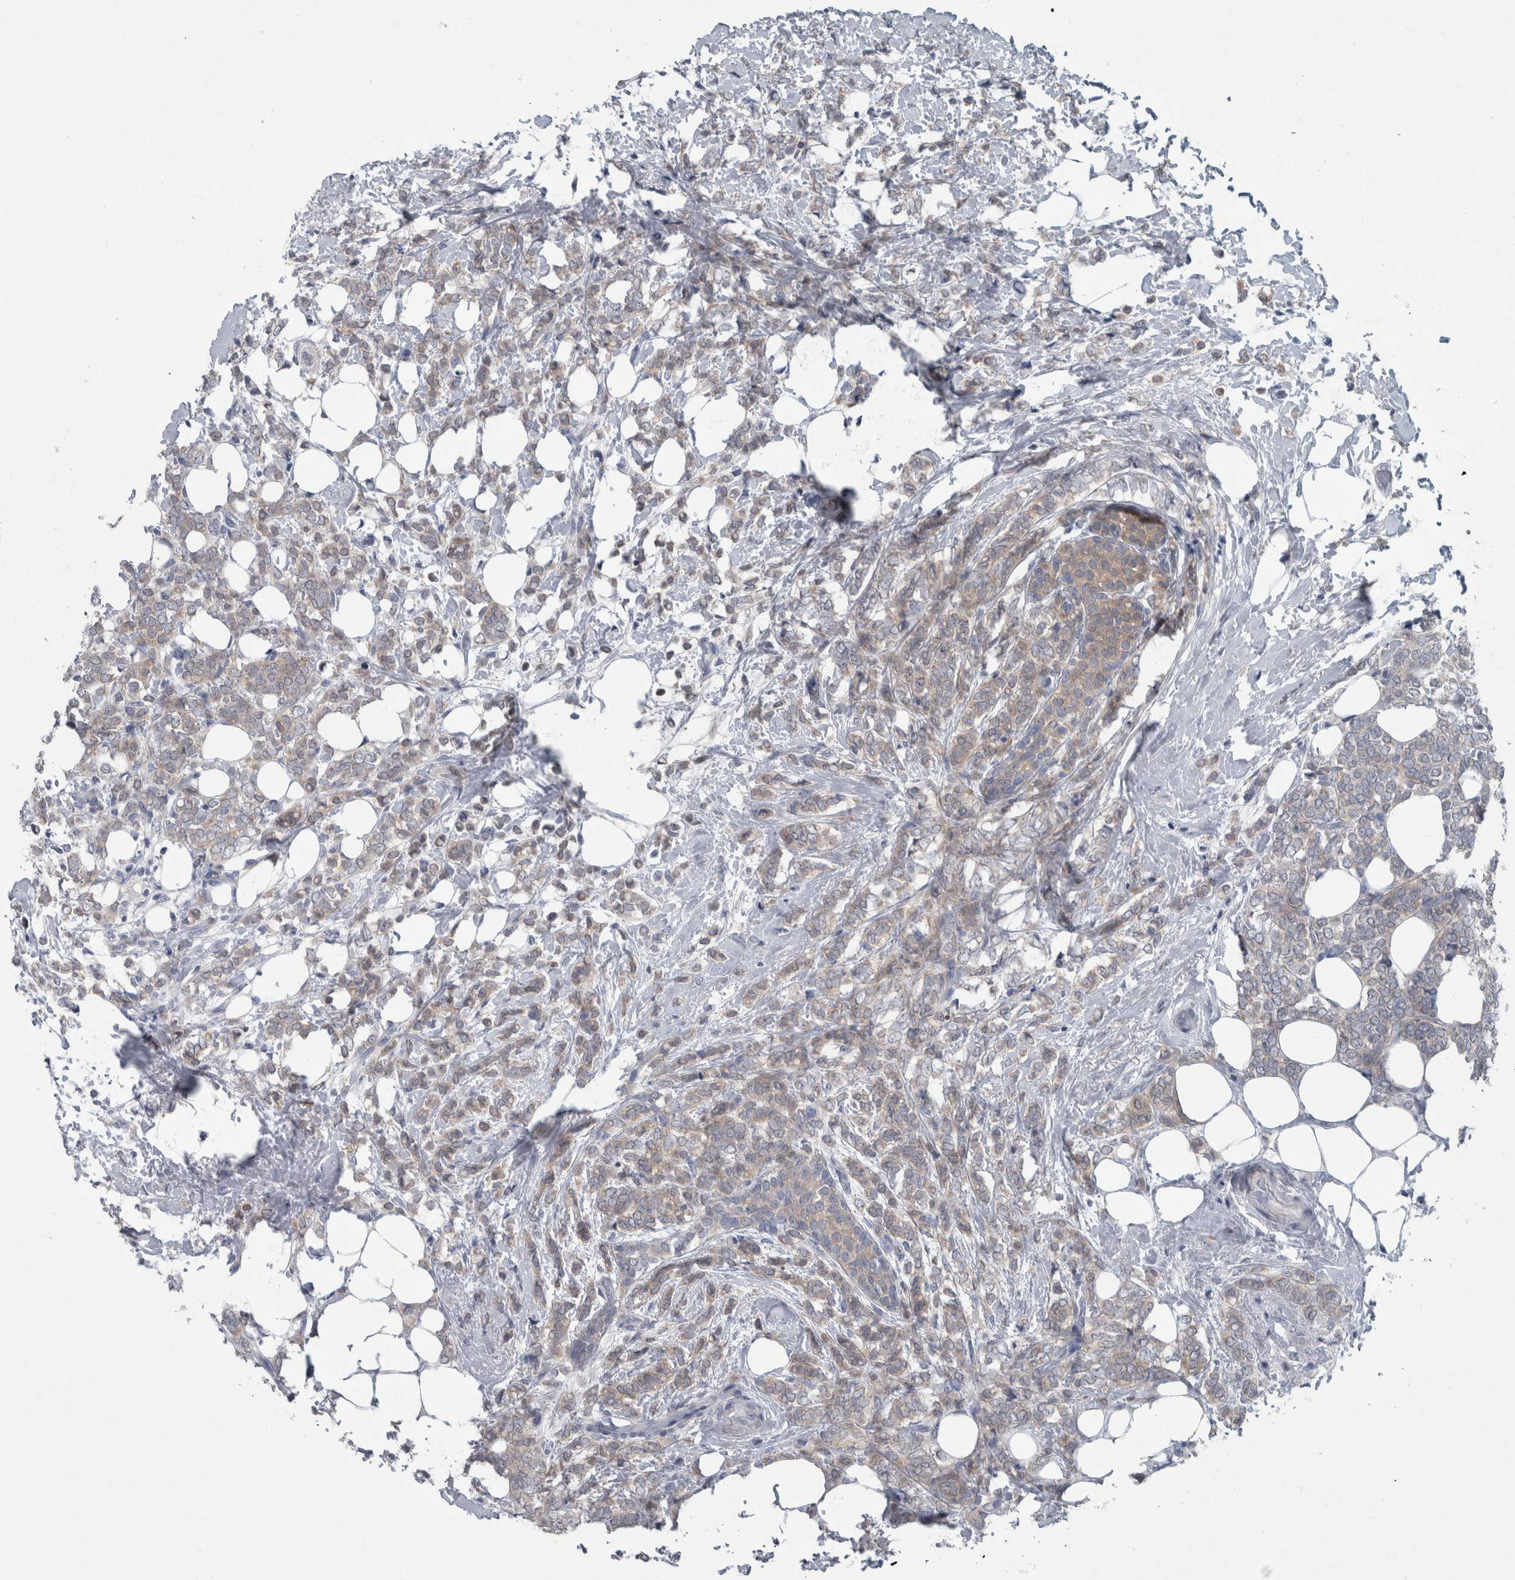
{"staining": {"intensity": "weak", "quantity": ">75%", "location": "cytoplasmic/membranous"}, "tissue": "breast cancer", "cell_type": "Tumor cells", "image_type": "cancer", "snomed": [{"axis": "morphology", "description": "Lobular carcinoma"}, {"axis": "topography", "description": "Breast"}], "caption": "A brown stain shows weak cytoplasmic/membranous staining of a protein in breast cancer tumor cells.", "gene": "FAM83H", "patient": {"sex": "female", "age": 50}}